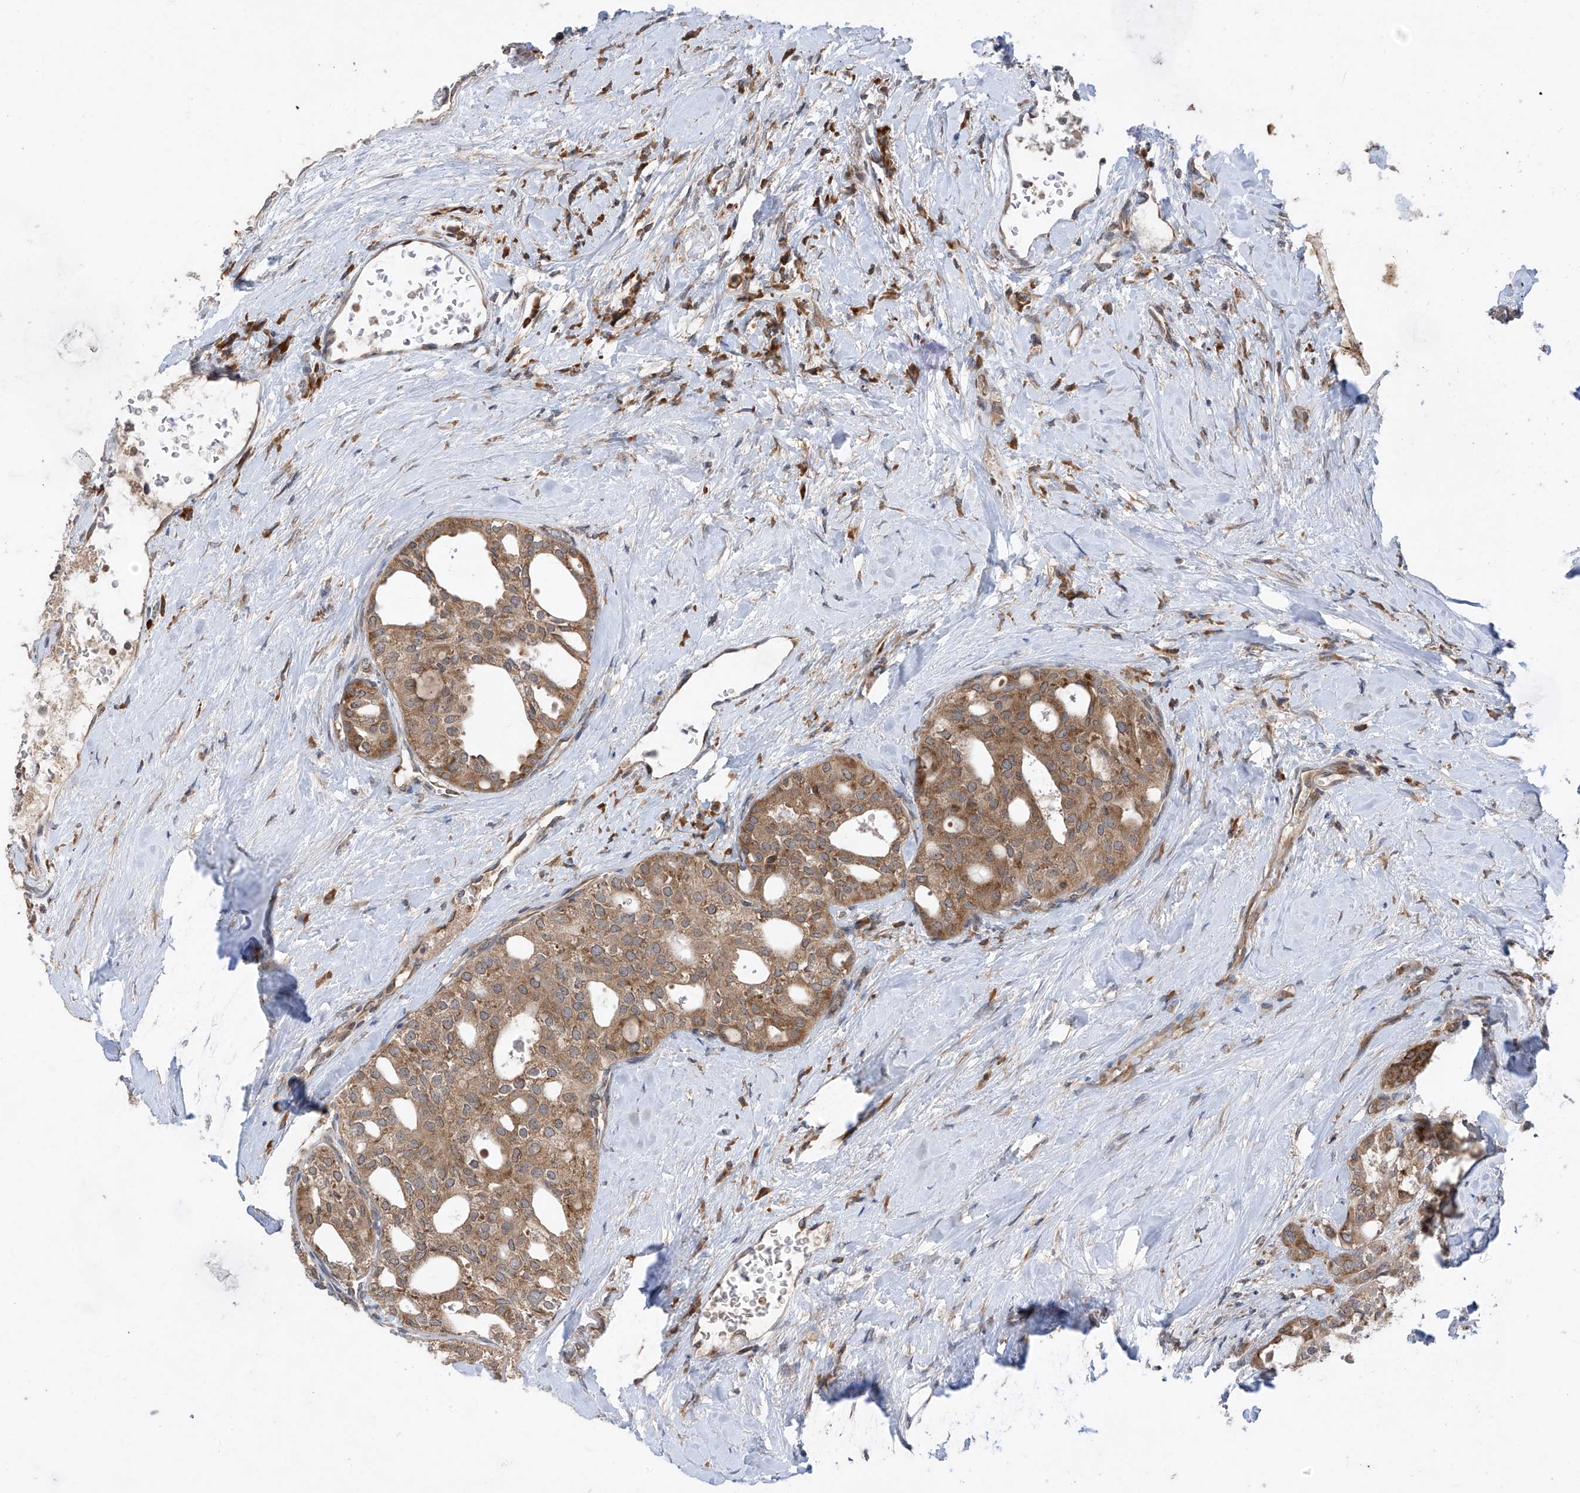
{"staining": {"intensity": "moderate", "quantity": ">75%", "location": "cytoplasmic/membranous"}, "tissue": "thyroid cancer", "cell_type": "Tumor cells", "image_type": "cancer", "snomed": [{"axis": "morphology", "description": "Follicular adenoma carcinoma, NOS"}, {"axis": "topography", "description": "Thyroid gland"}], "caption": "Human thyroid cancer stained for a protein (brown) exhibits moderate cytoplasmic/membranous positive expression in about >75% of tumor cells.", "gene": "RPL34", "patient": {"sex": "male", "age": 75}}